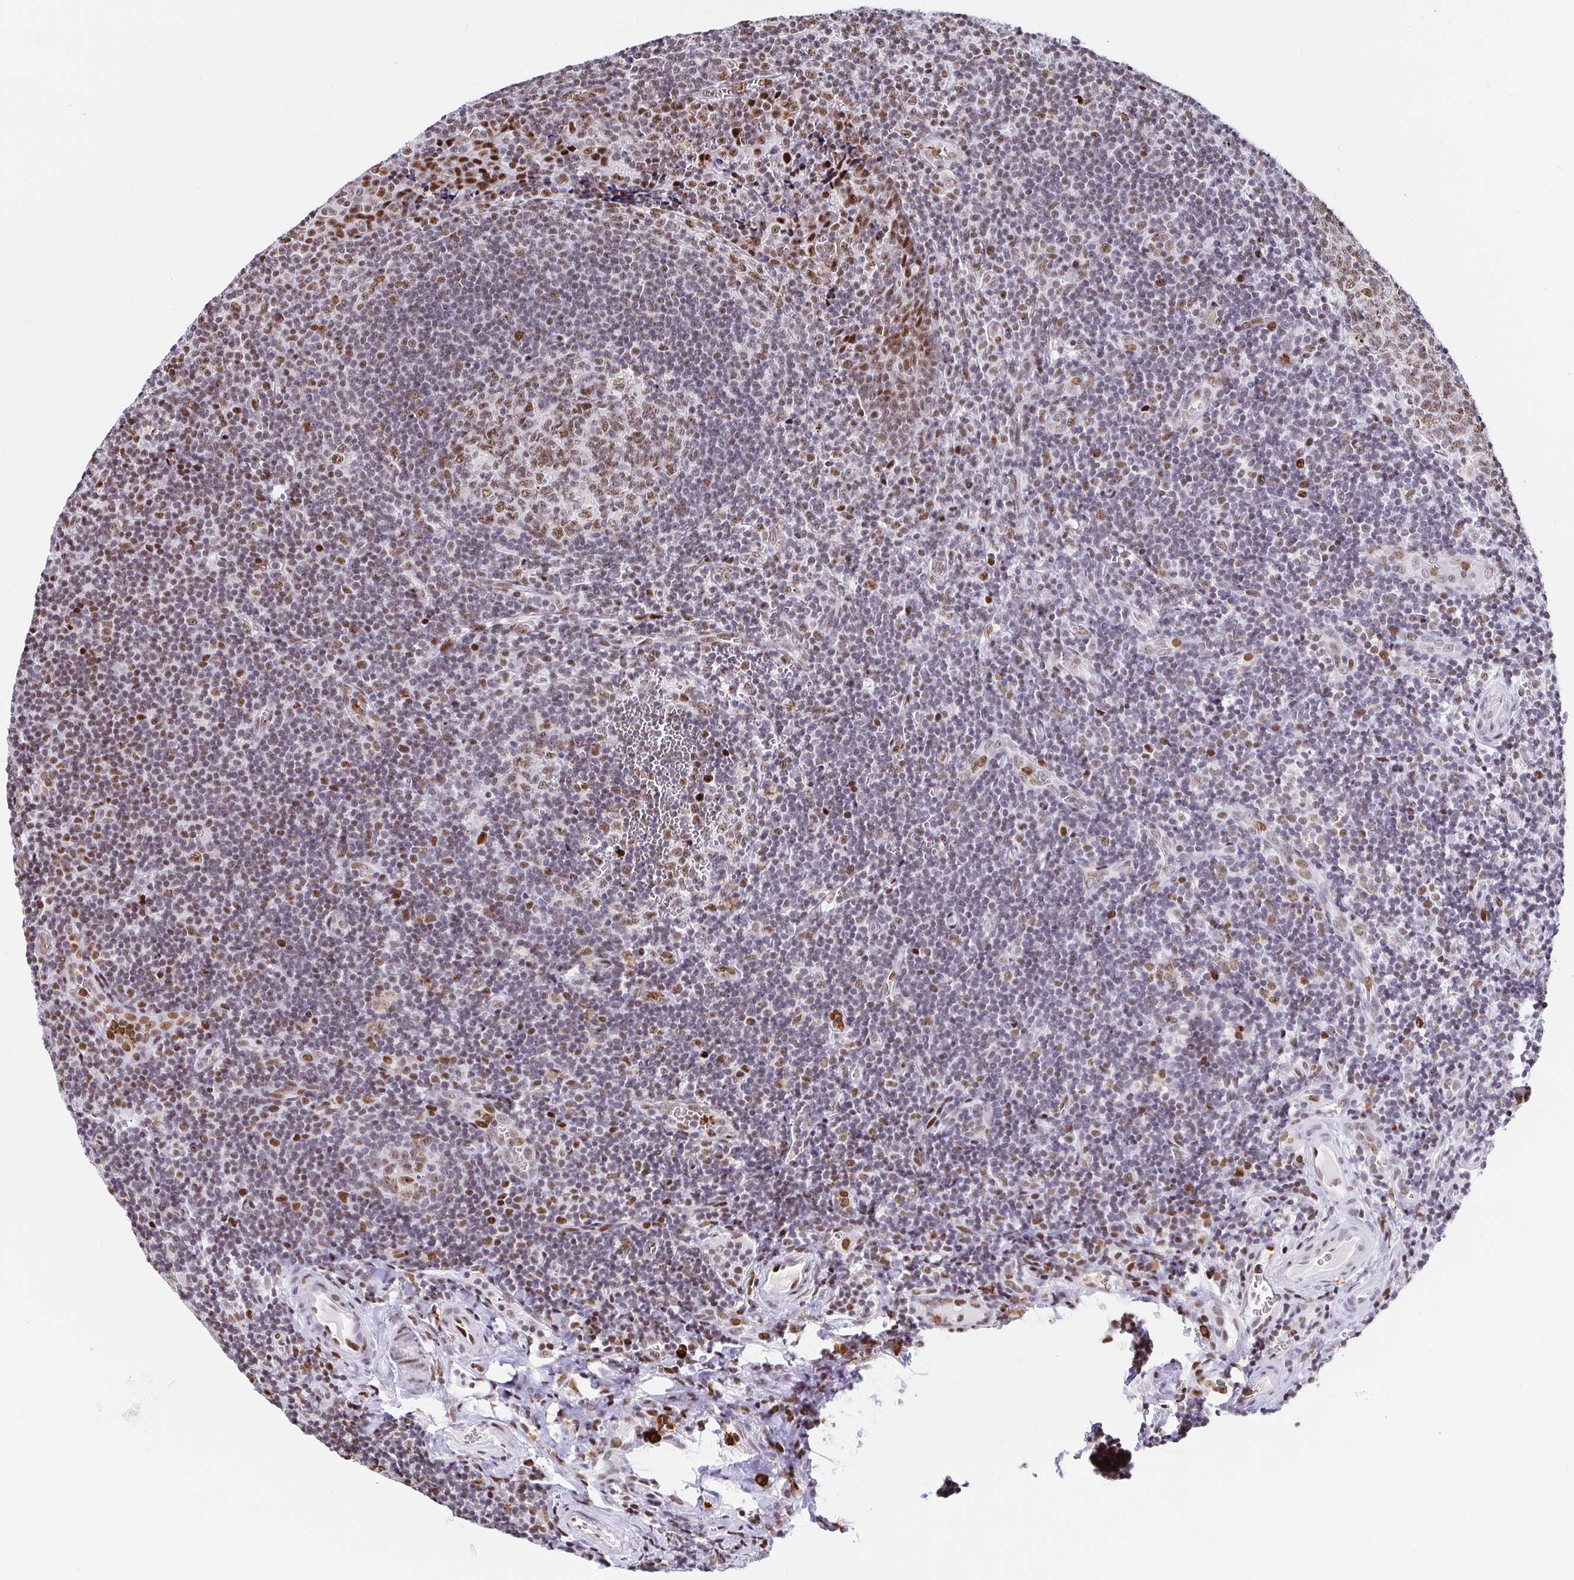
{"staining": {"intensity": "moderate", "quantity": "25%-75%", "location": "nuclear"}, "tissue": "tonsil", "cell_type": "Germinal center cells", "image_type": "normal", "snomed": [{"axis": "morphology", "description": "Normal tissue, NOS"}, {"axis": "morphology", "description": "Inflammation, NOS"}, {"axis": "topography", "description": "Tonsil"}], "caption": "Germinal center cells demonstrate medium levels of moderate nuclear staining in about 25%-75% of cells in benign tonsil.", "gene": "SETD5", "patient": {"sex": "female", "age": 31}}